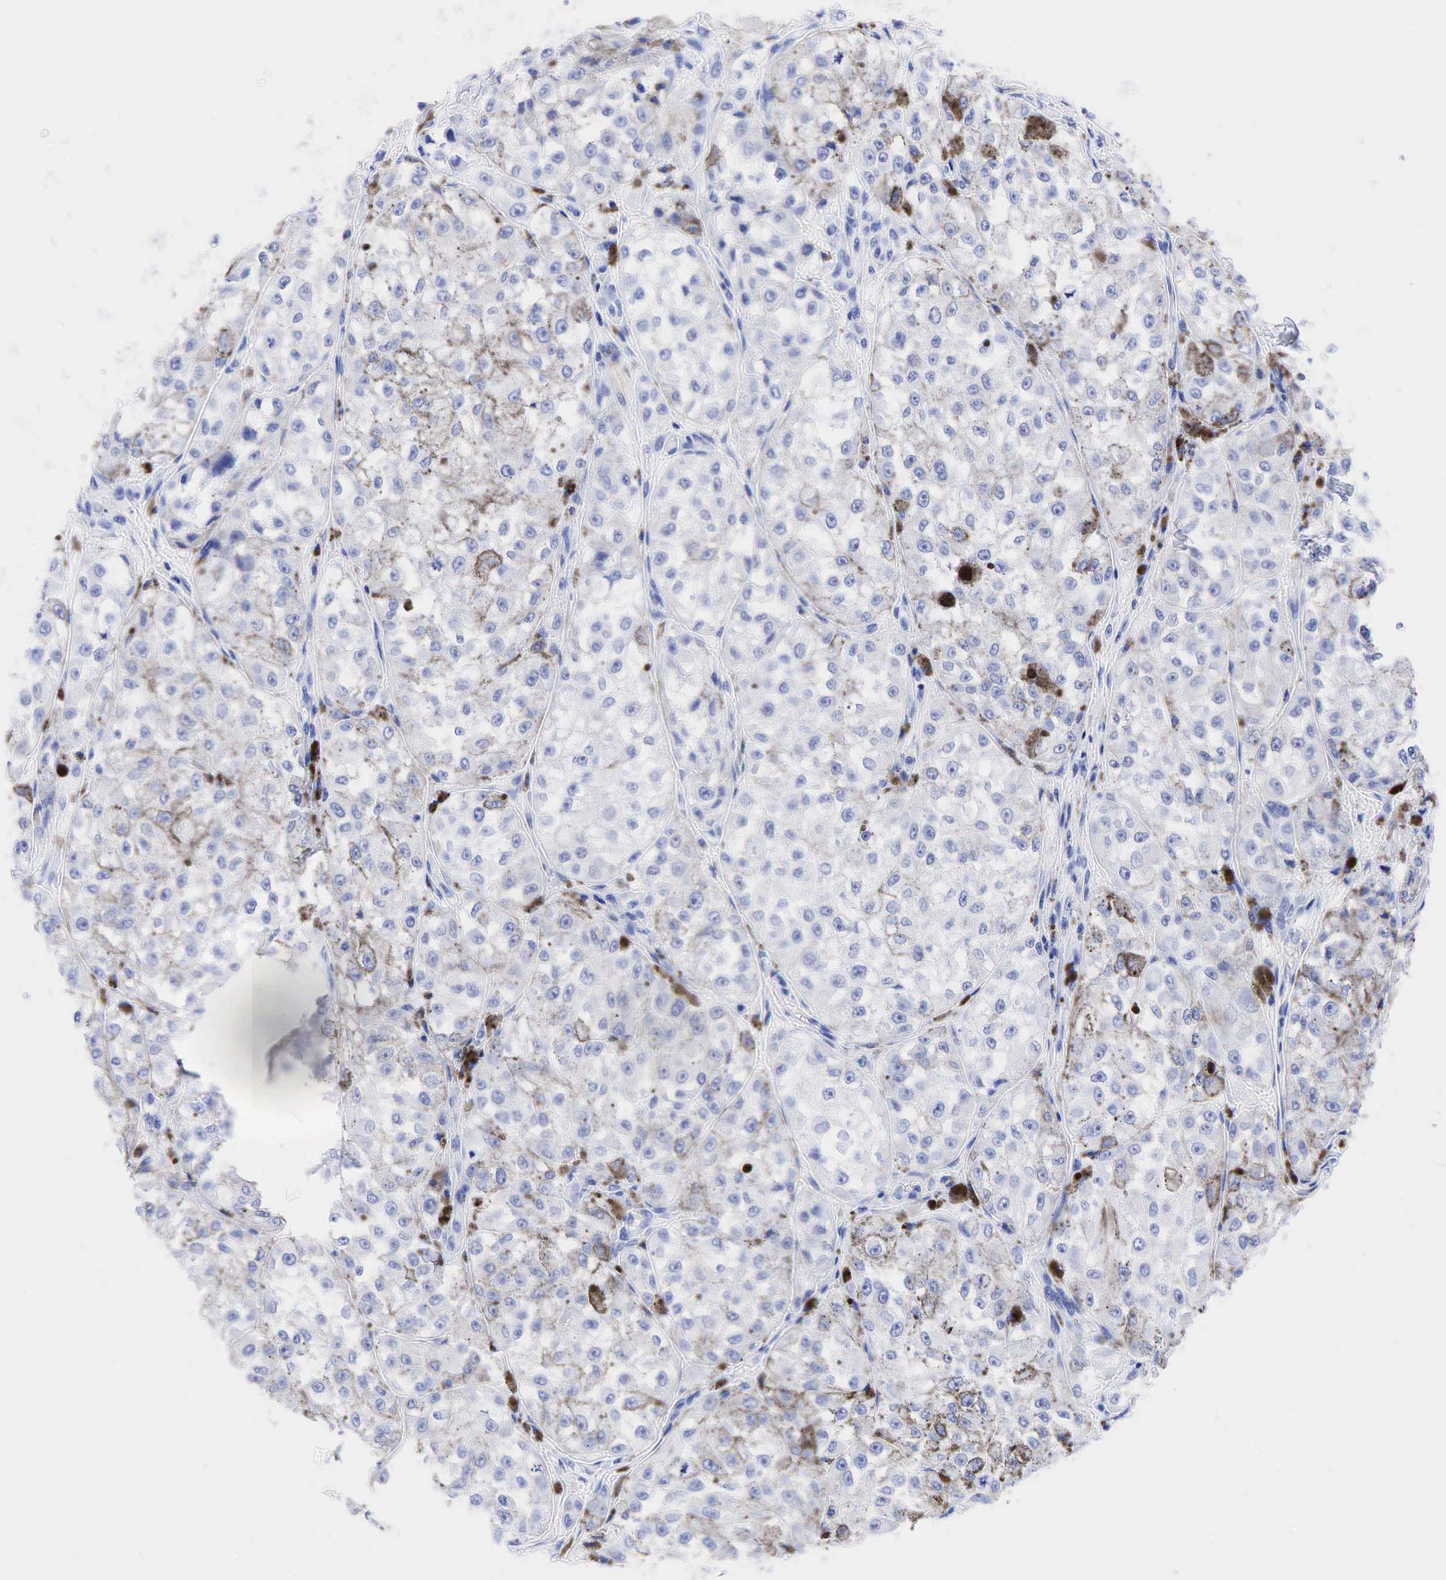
{"staining": {"intensity": "negative", "quantity": "none", "location": "none"}, "tissue": "melanoma", "cell_type": "Tumor cells", "image_type": "cancer", "snomed": [{"axis": "morphology", "description": "Malignant melanoma, NOS"}, {"axis": "topography", "description": "Skin"}], "caption": "DAB (3,3'-diaminobenzidine) immunohistochemical staining of human melanoma exhibits no significant positivity in tumor cells. Brightfield microscopy of IHC stained with DAB (brown) and hematoxylin (blue), captured at high magnification.", "gene": "CEACAM5", "patient": {"sex": "male", "age": 67}}